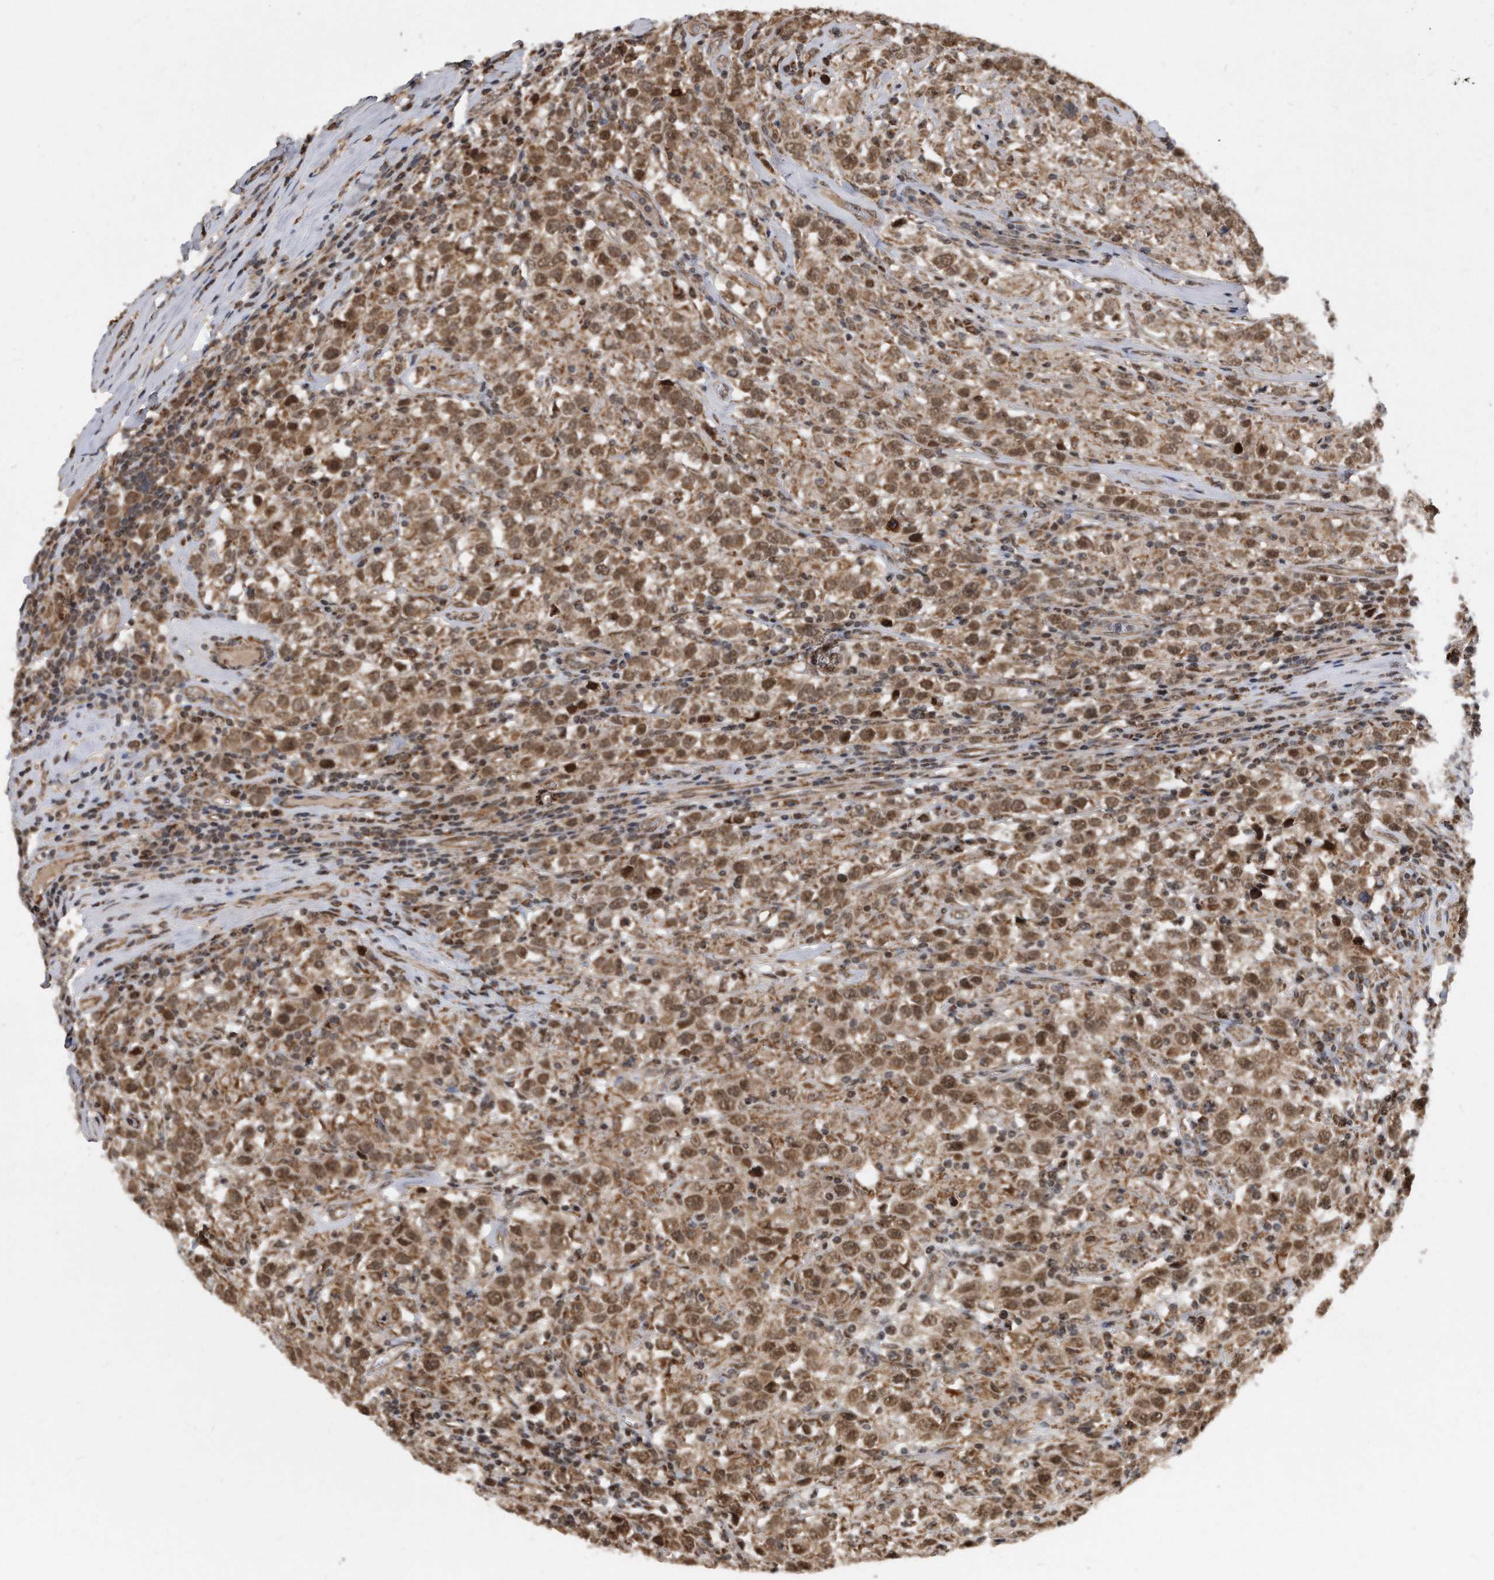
{"staining": {"intensity": "moderate", "quantity": ">75%", "location": "cytoplasmic/membranous,nuclear"}, "tissue": "testis cancer", "cell_type": "Tumor cells", "image_type": "cancer", "snomed": [{"axis": "morphology", "description": "Seminoma, NOS"}, {"axis": "topography", "description": "Testis"}], "caption": "Tumor cells show medium levels of moderate cytoplasmic/membranous and nuclear positivity in about >75% of cells in testis seminoma.", "gene": "DUSP22", "patient": {"sex": "male", "age": 41}}